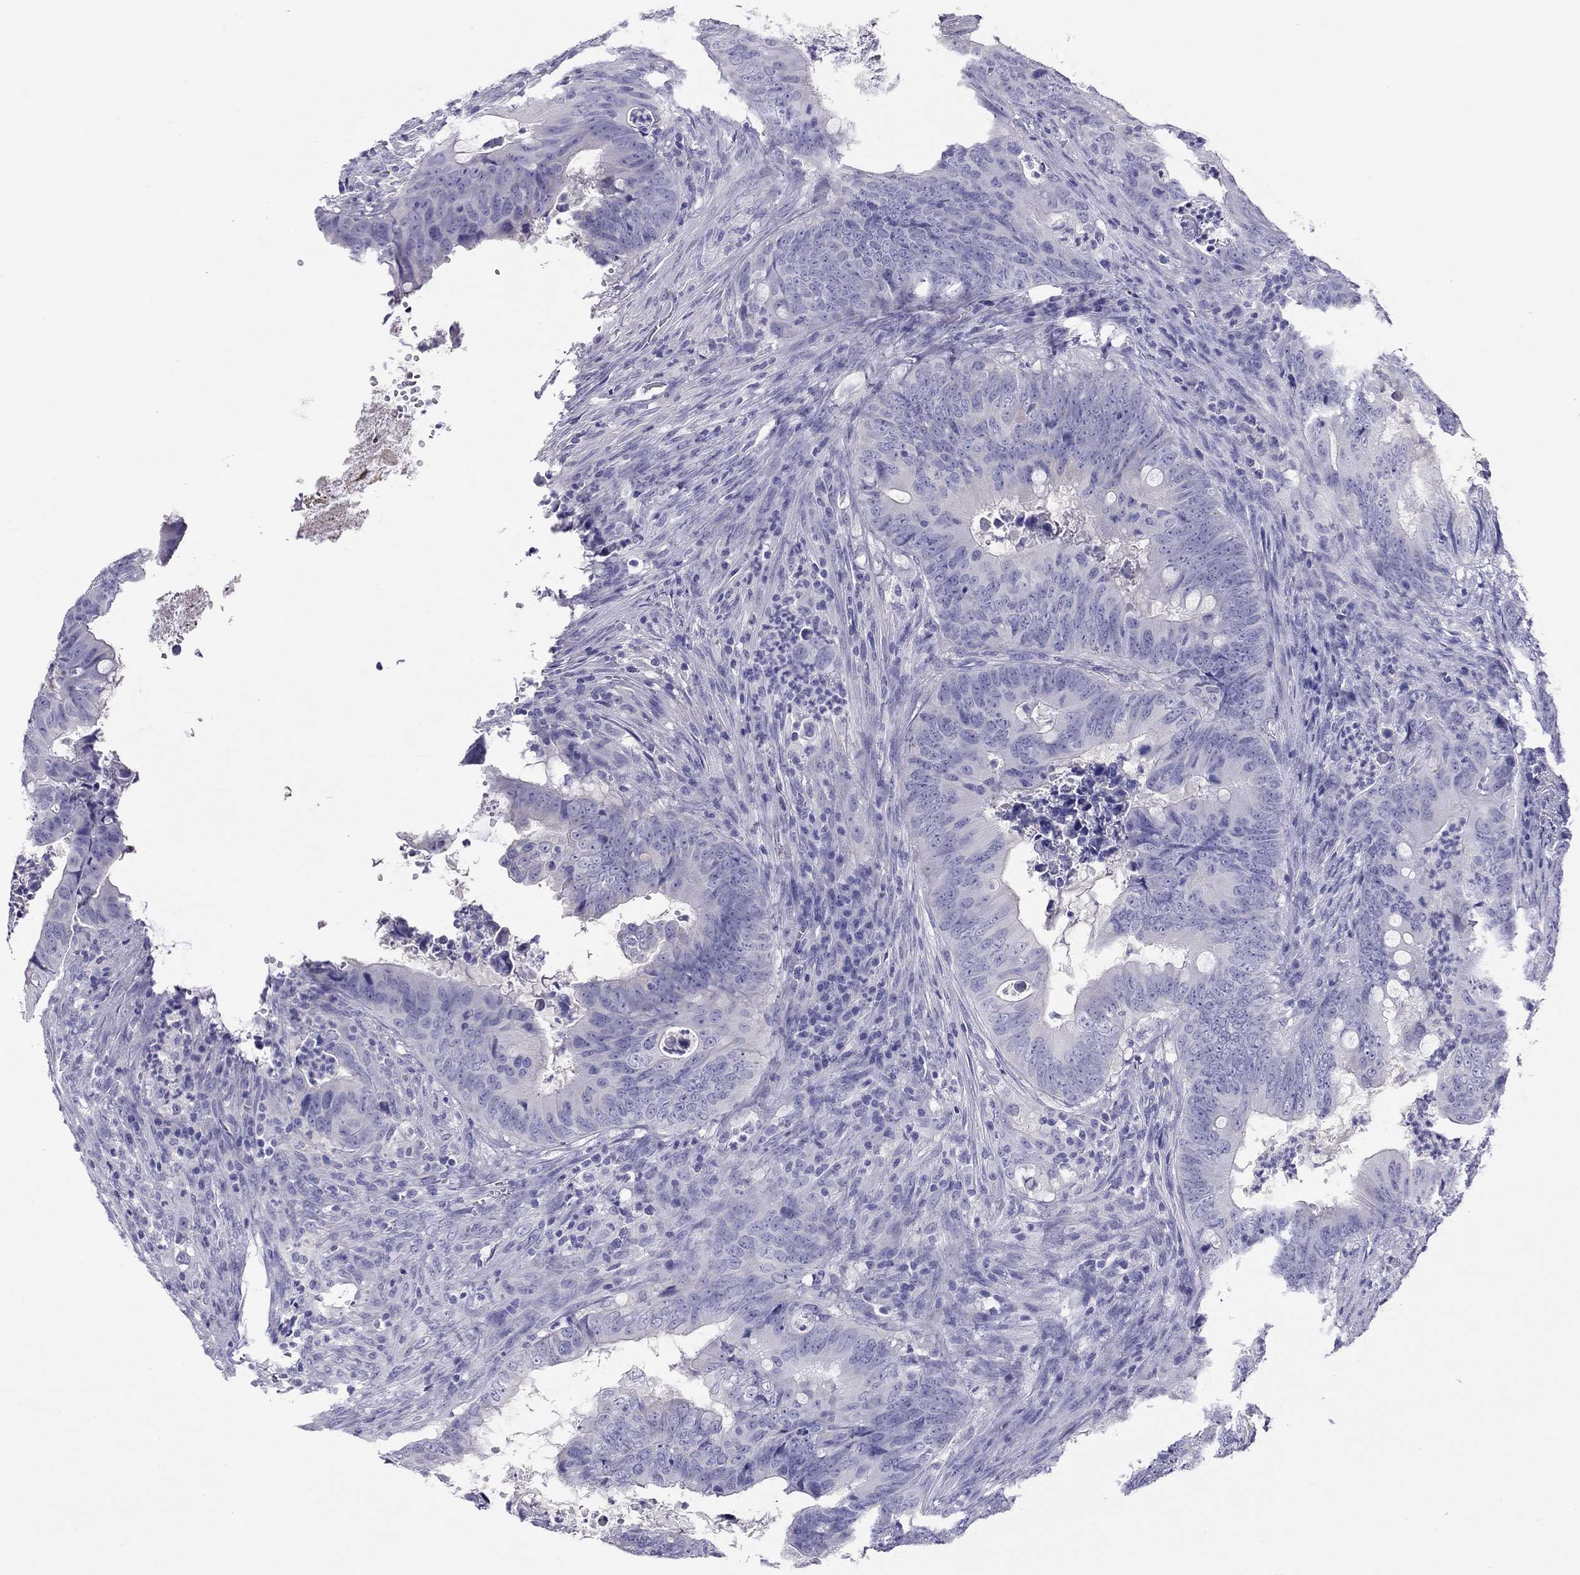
{"staining": {"intensity": "negative", "quantity": "none", "location": "none"}, "tissue": "colorectal cancer", "cell_type": "Tumor cells", "image_type": "cancer", "snomed": [{"axis": "morphology", "description": "Adenocarcinoma, NOS"}, {"axis": "topography", "description": "Colon"}], "caption": "IHC image of neoplastic tissue: adenocarcinoma (colorectal) stained with DAB (3,3'-diaminobenzidine) exhibits no significant protein expression in tumor cells.", "gene": "PSMB11", "patient": {"sex": "female", "age": 82}}